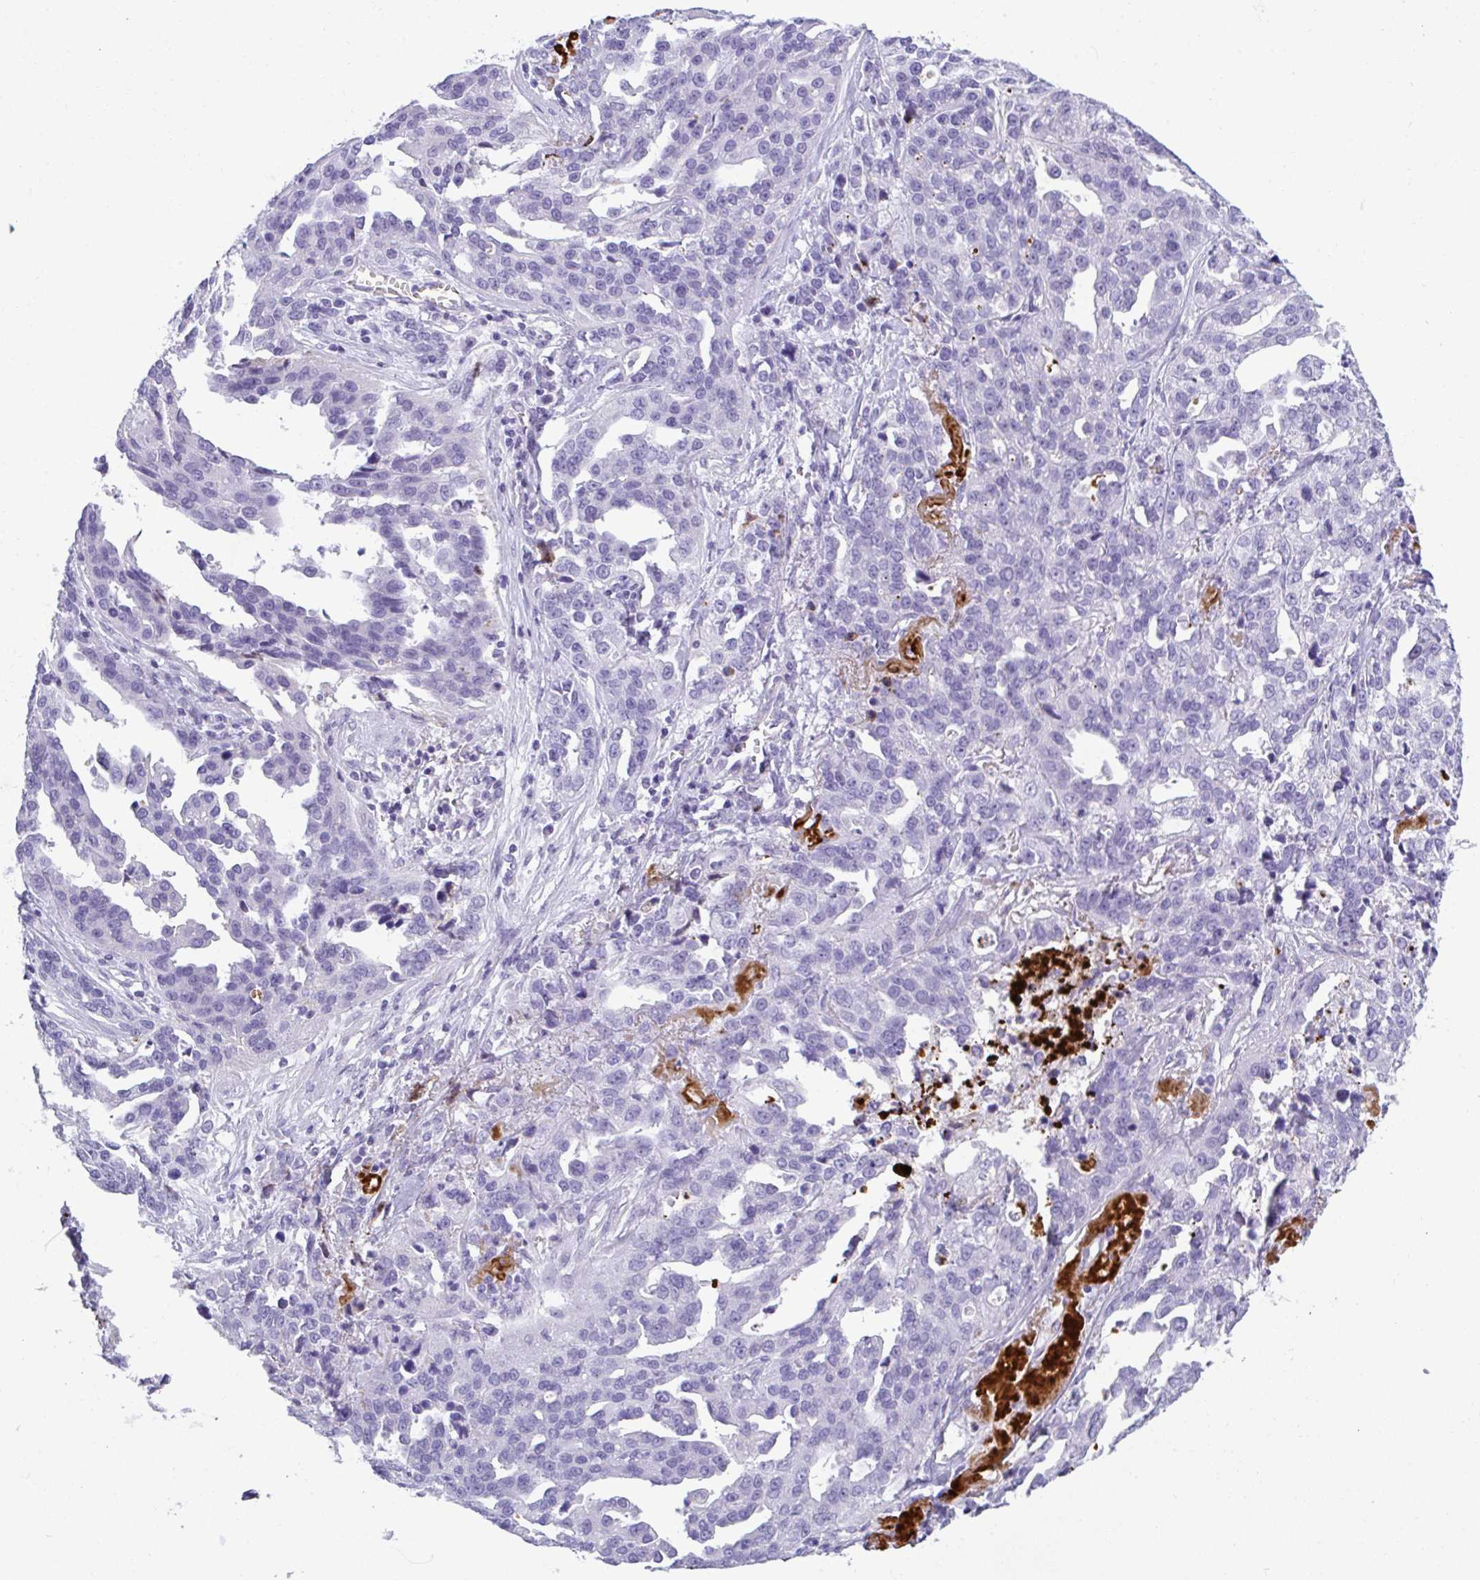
{"staining": {"intensity": "negative", "quantity": "none", "location": "none"}, "tissue": "ovarian cancer", "cell_type": "Tumor cells", "image_type": "cancer", "snomed": [{"axis": "morphology", "description": "Cystadenocarcinoma, serous, NOS"}, {"axis": "topography", "description": "Ovary"}], "caption": "The histopathology image exhibits no significant expression in tumor cells of serous cystadenocarcinoma (ovarian).", "gene": "KMT2E", "patient": {"sex": "female", "age": 75}}